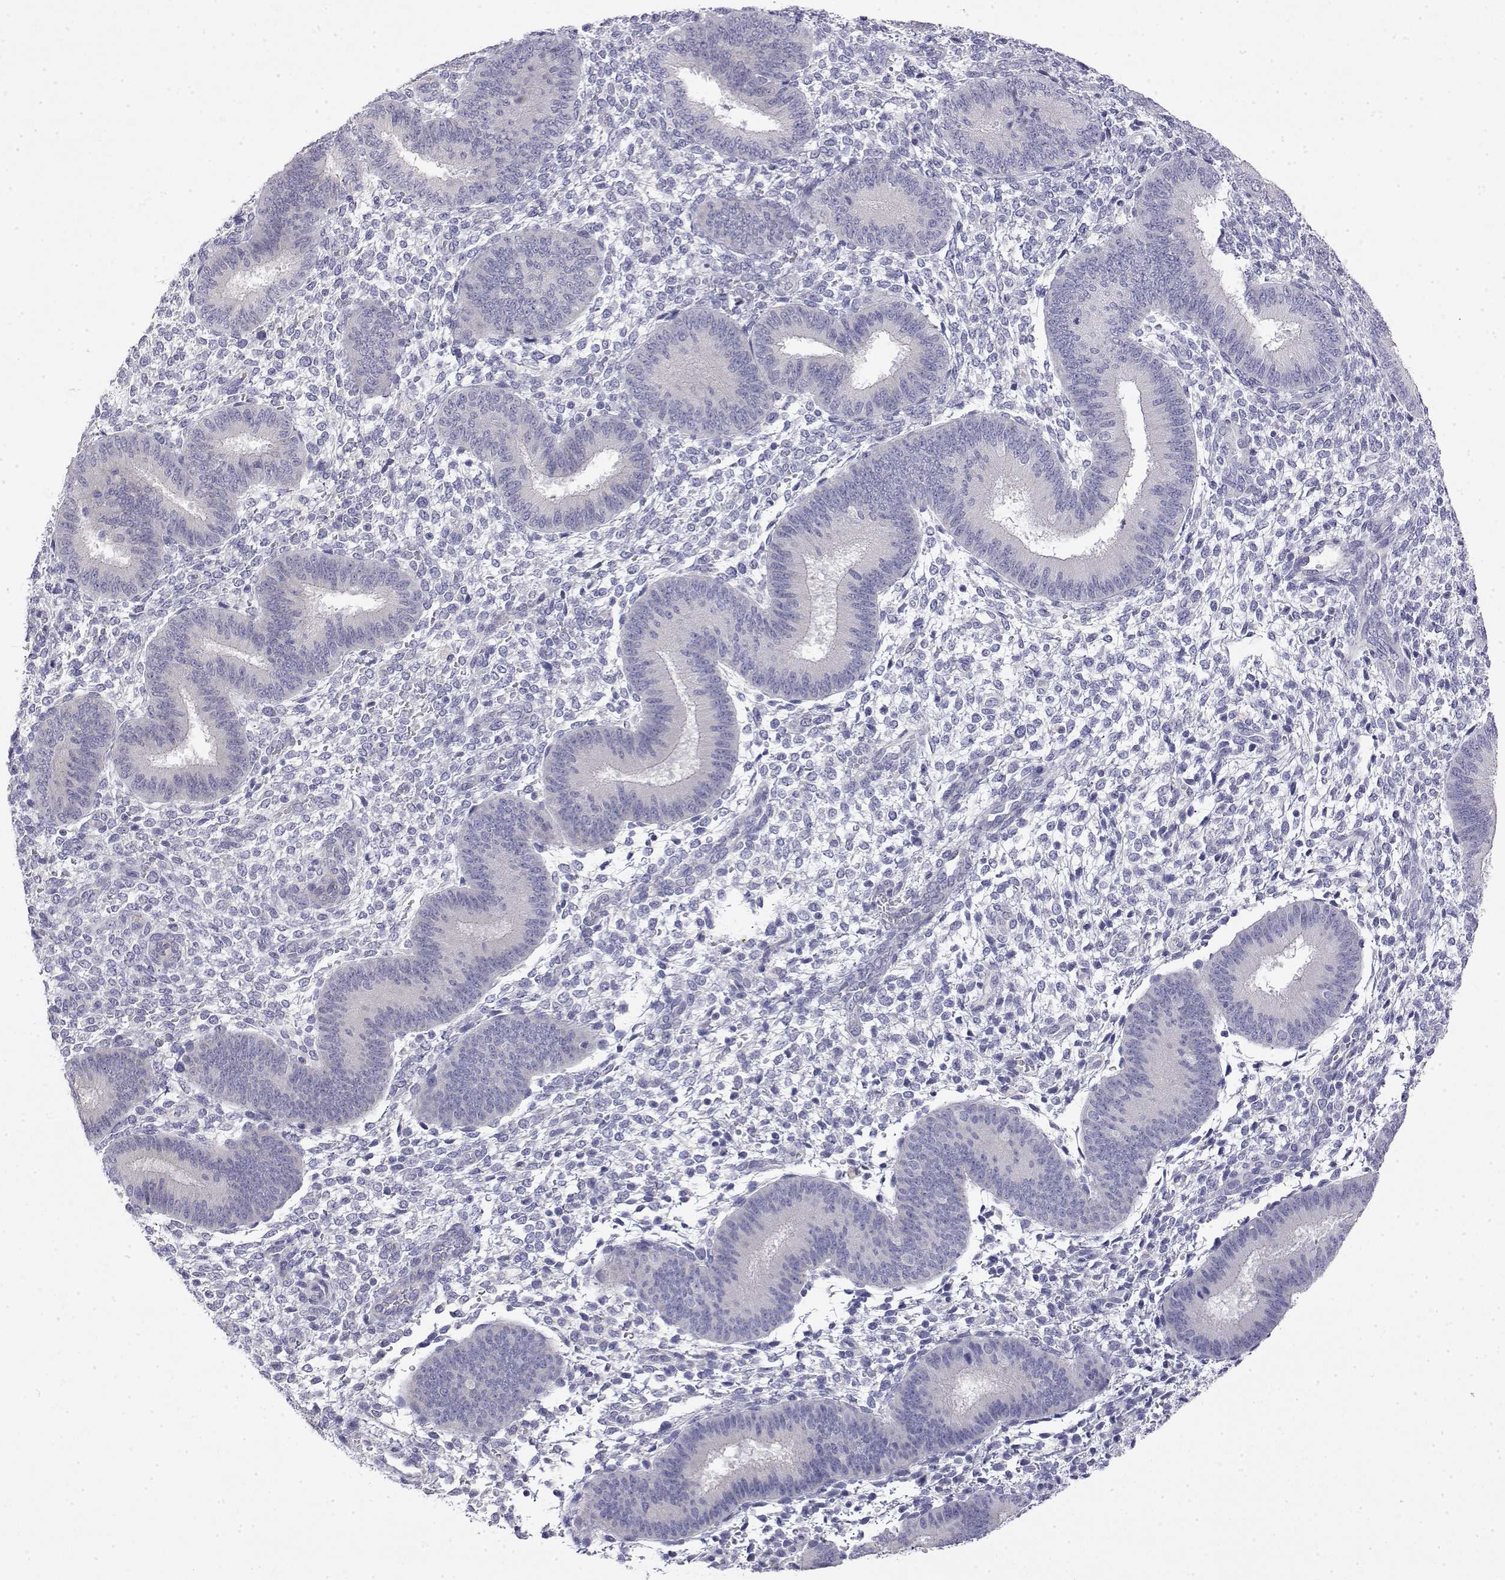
{"staining": {"intensity": "negative", "quantity": "none", "location": "none"}, "tissue": "endometrium", "cell_type": "Cells in endometrial stroma", "image_type": "normal", "snomed": [{"axis": "morphology", "description": "Normal tissue, NOS"}, {"axis": "topography", "description": "Endometrium"}], "caption": "A high-resolution histopathology image shows immunohistochemistry staining of normal endometrium, which demonstrates no significant expression in cells in endometrial stroma.", "gene": "LY6D", "patient": {"sex": "female", "age": 39}}